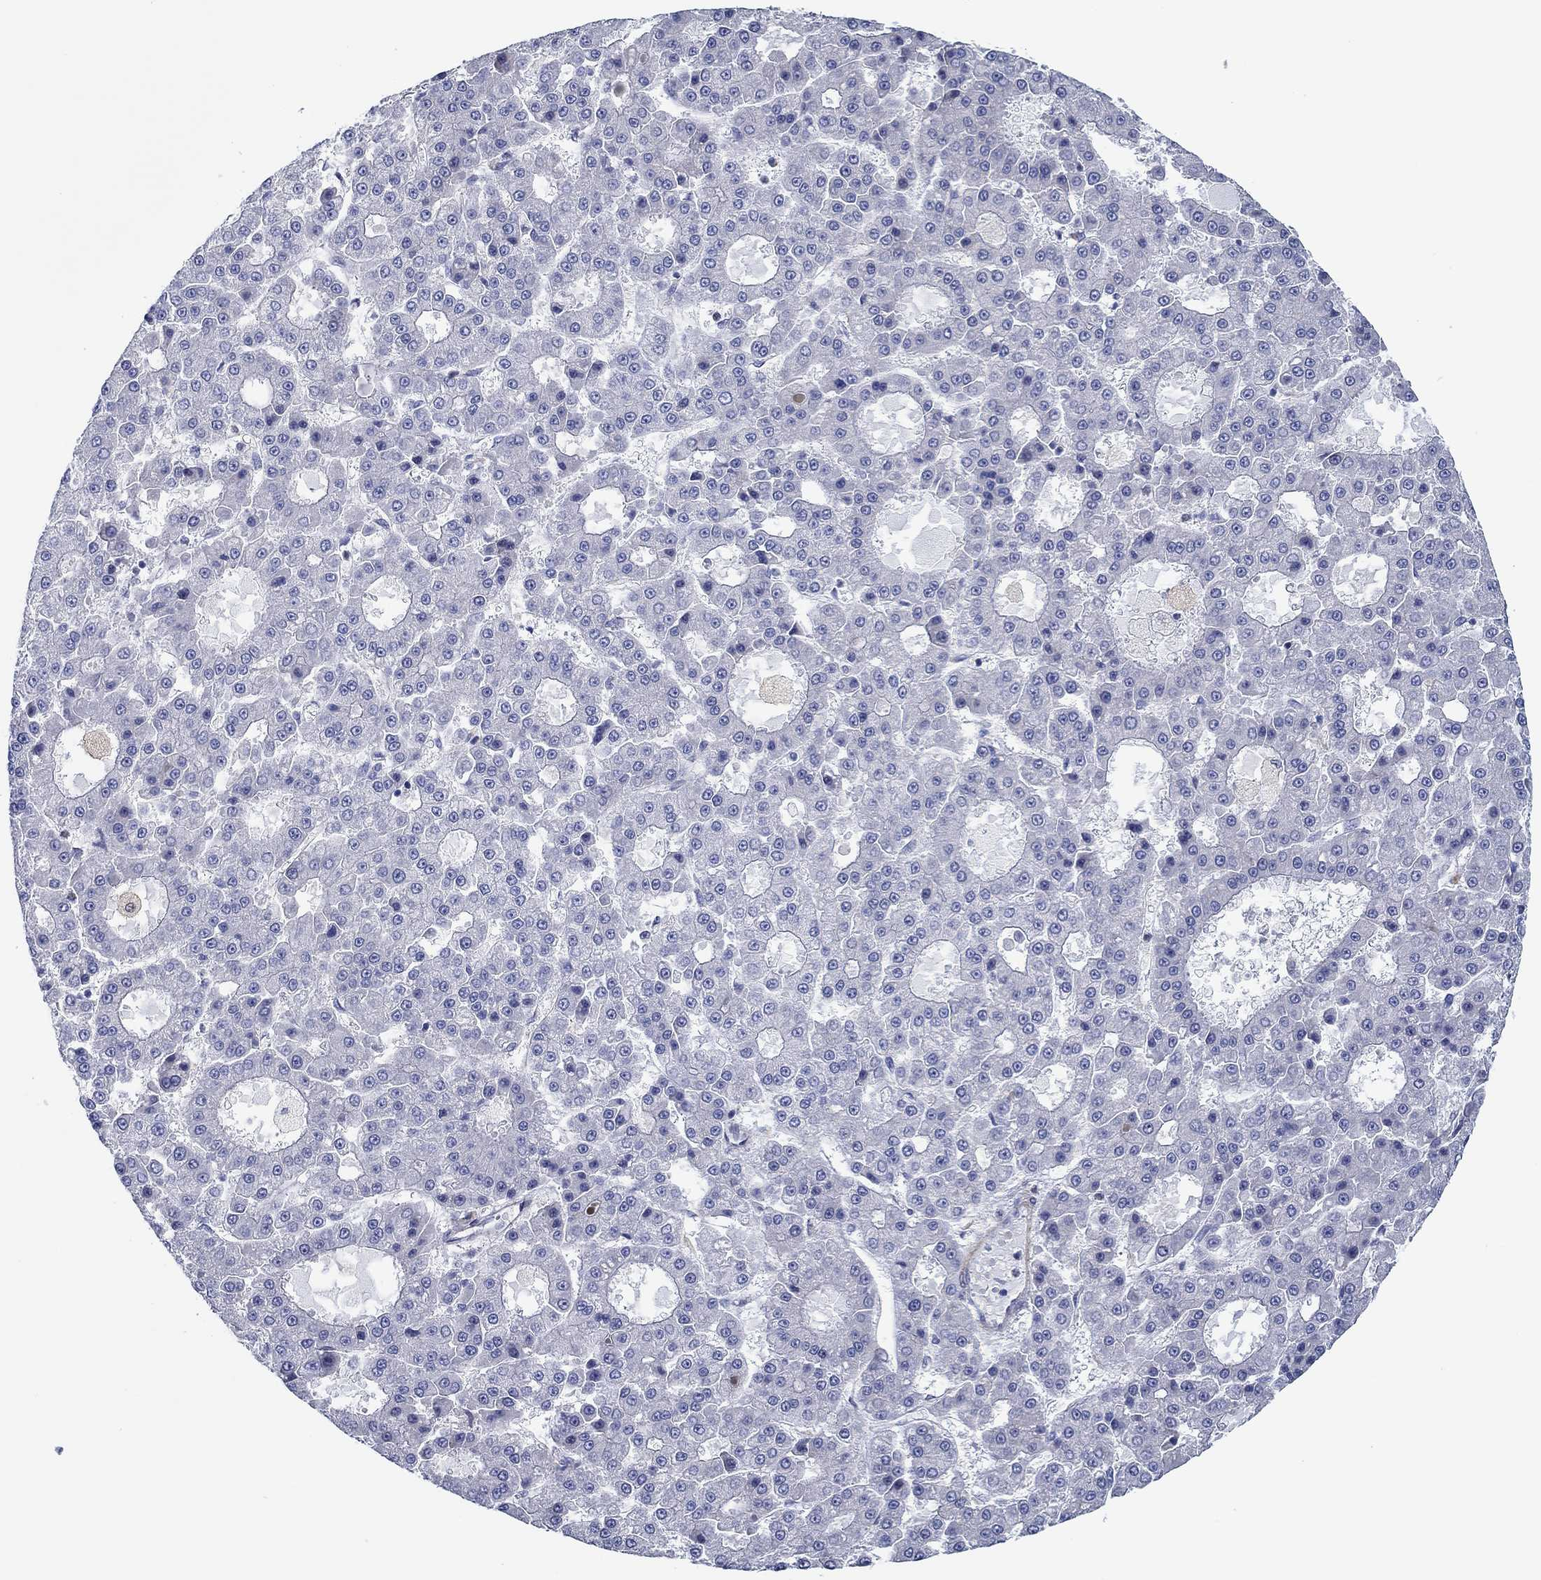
{"staining": {"intensity": "negative", "quantity": "none", "location": "none"}, "tissue": "liver cancer", "cell_type": "Tumor cells", "image_type": "cancer", "snomed": [{"axis": "morphology", "description": "Carcinoma, Hepatocellular, NOS"}, {"axis": "topography", "description": "Liver"}], "caption": "Immunohistochemical staining of human liver cancer displays no significant expression in tumor cells.", "gene": "FMN1", "patient": {"sex": "male", "age": 70}}